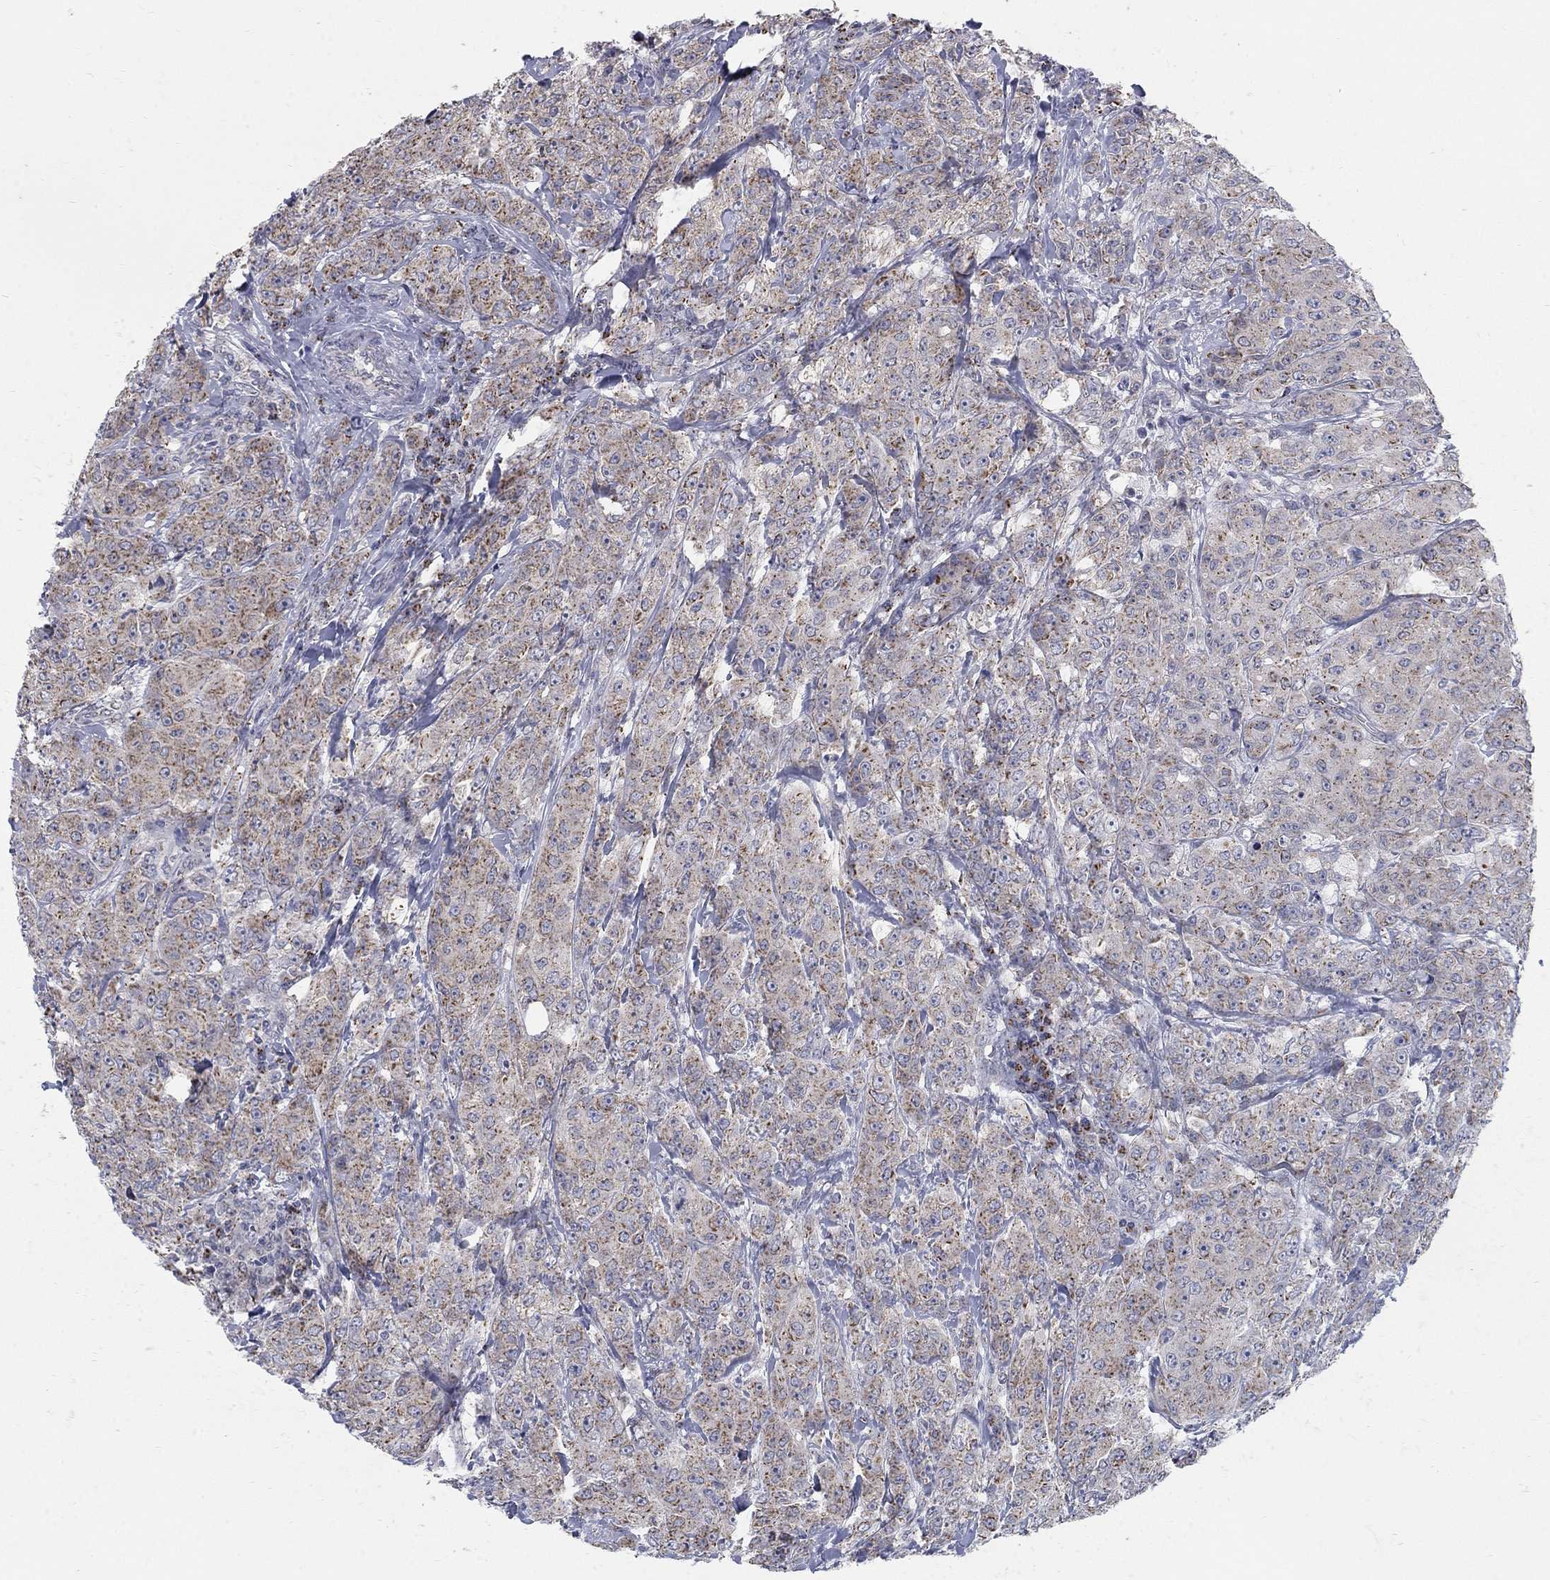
{"staining": {"intensity": "weak", "quantity": "25%-75%", "location": "cytoplasmic/membranous"}, "tissue": "breast cancer", "cell_type": "Tumor cells", "image_type": "cancer", "snomed": [{"axis": "morphology", "description": "Duct carcinoma"}, {"axis": "topography", "description": "Breast"}], "caption": "Protein analysis of infiltrating ductal carcinoma (breast) tissue reveals weak cytoplasmic/membranous staining in about 25%-75% of tumor cells.", "gene": "PANK3", "patient": {"sex": "female", "age": 43}}